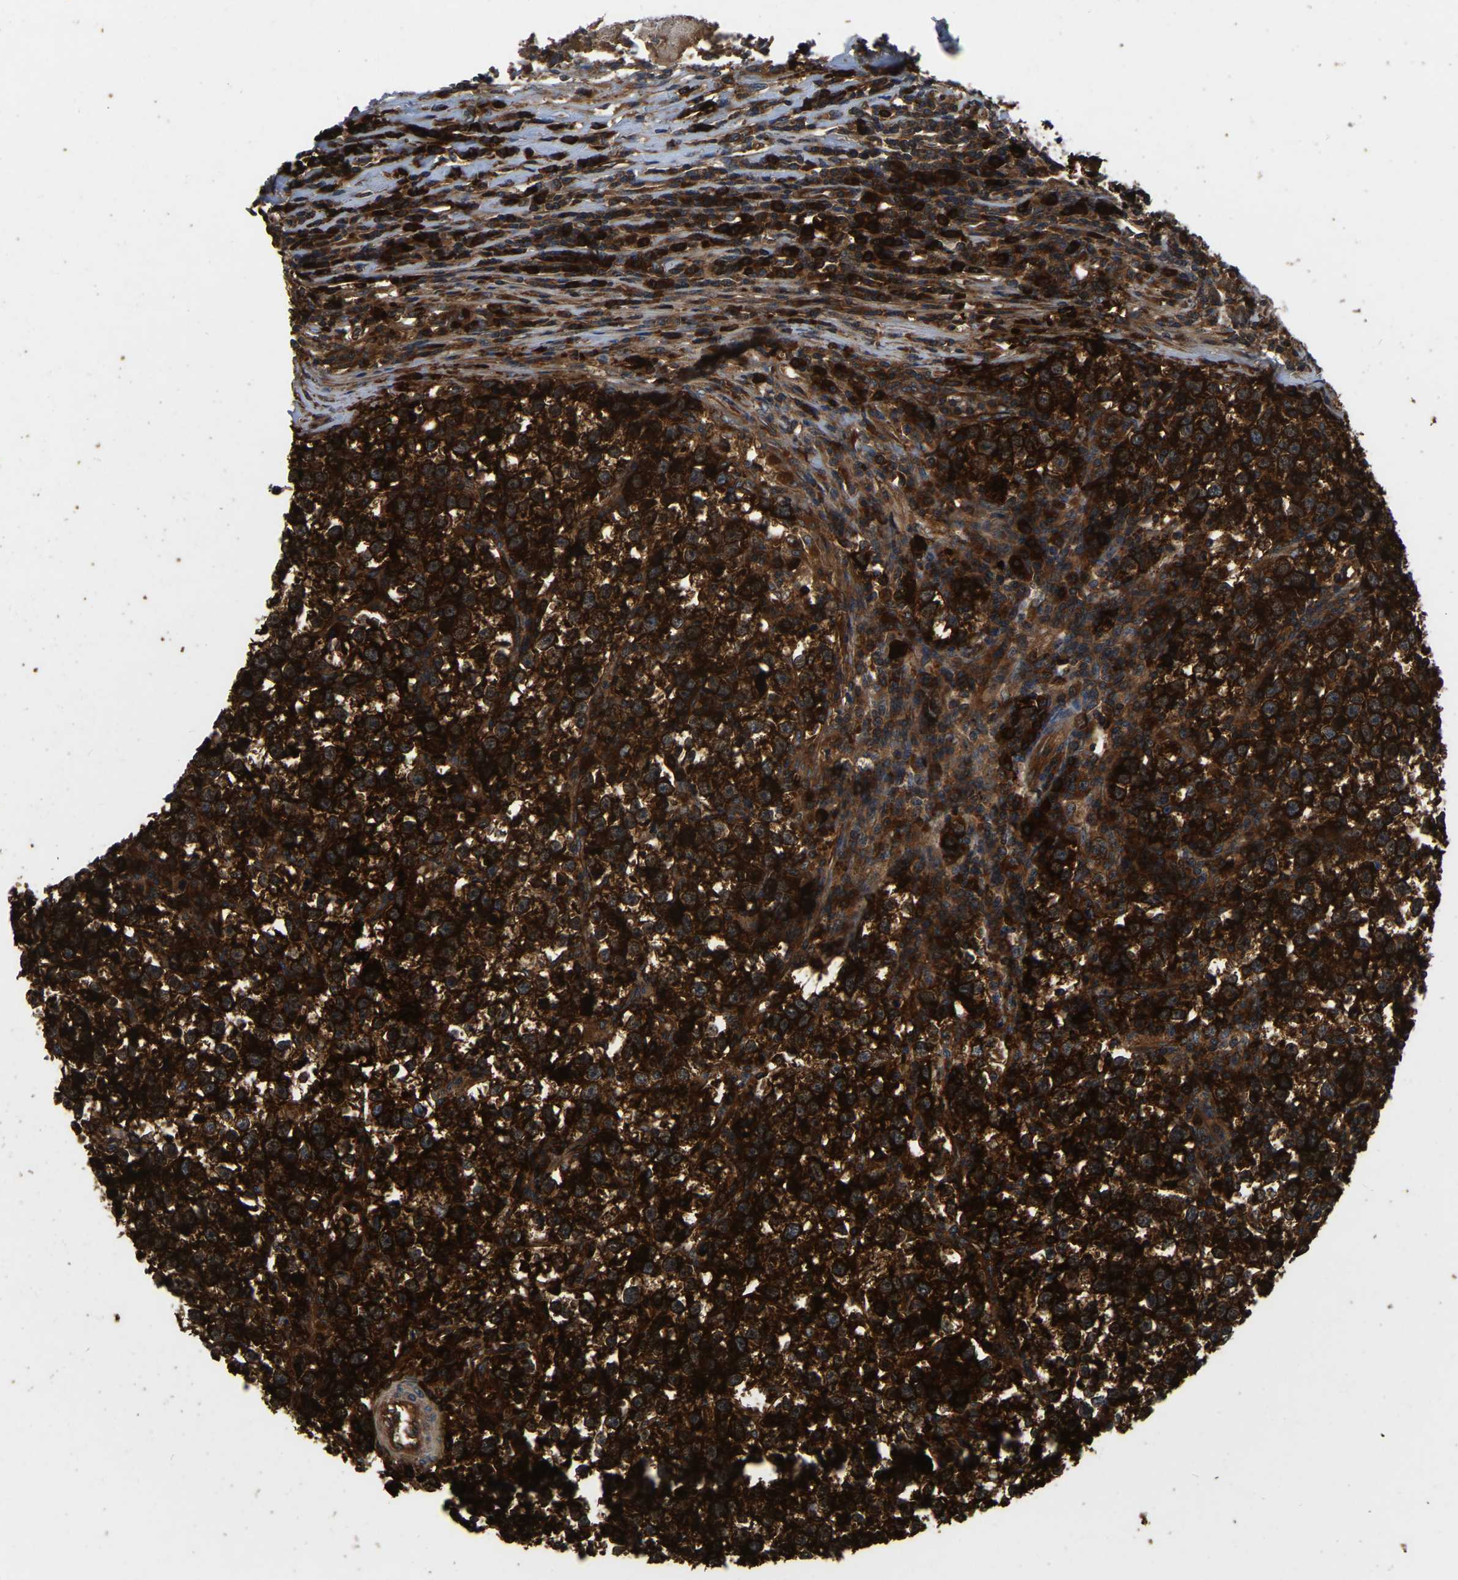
{"staining": {"intensity": "strong", "quantity": ">75%", "location": "cytoplasmic/membranous"}, "tissue": "testis cancer", "cell_type": "Tumor cells", "image_type": "cancer", "snomed": [{"axis": "morphology", "description": "Normal tissue, NOS"}, {"axis": "morphology", "description": "Seminoma, NOS"}, {"axis": "topography", "description": "Testis"}], "caption": "Testis cancer (seminoma) was stained to show a protein in brown. There is high levels of strong cytoplasmic/membranous expression in approximately >75% of tumor cells.", "gene": "GARS1", "patient": {"sex": "male", "age": 43}}